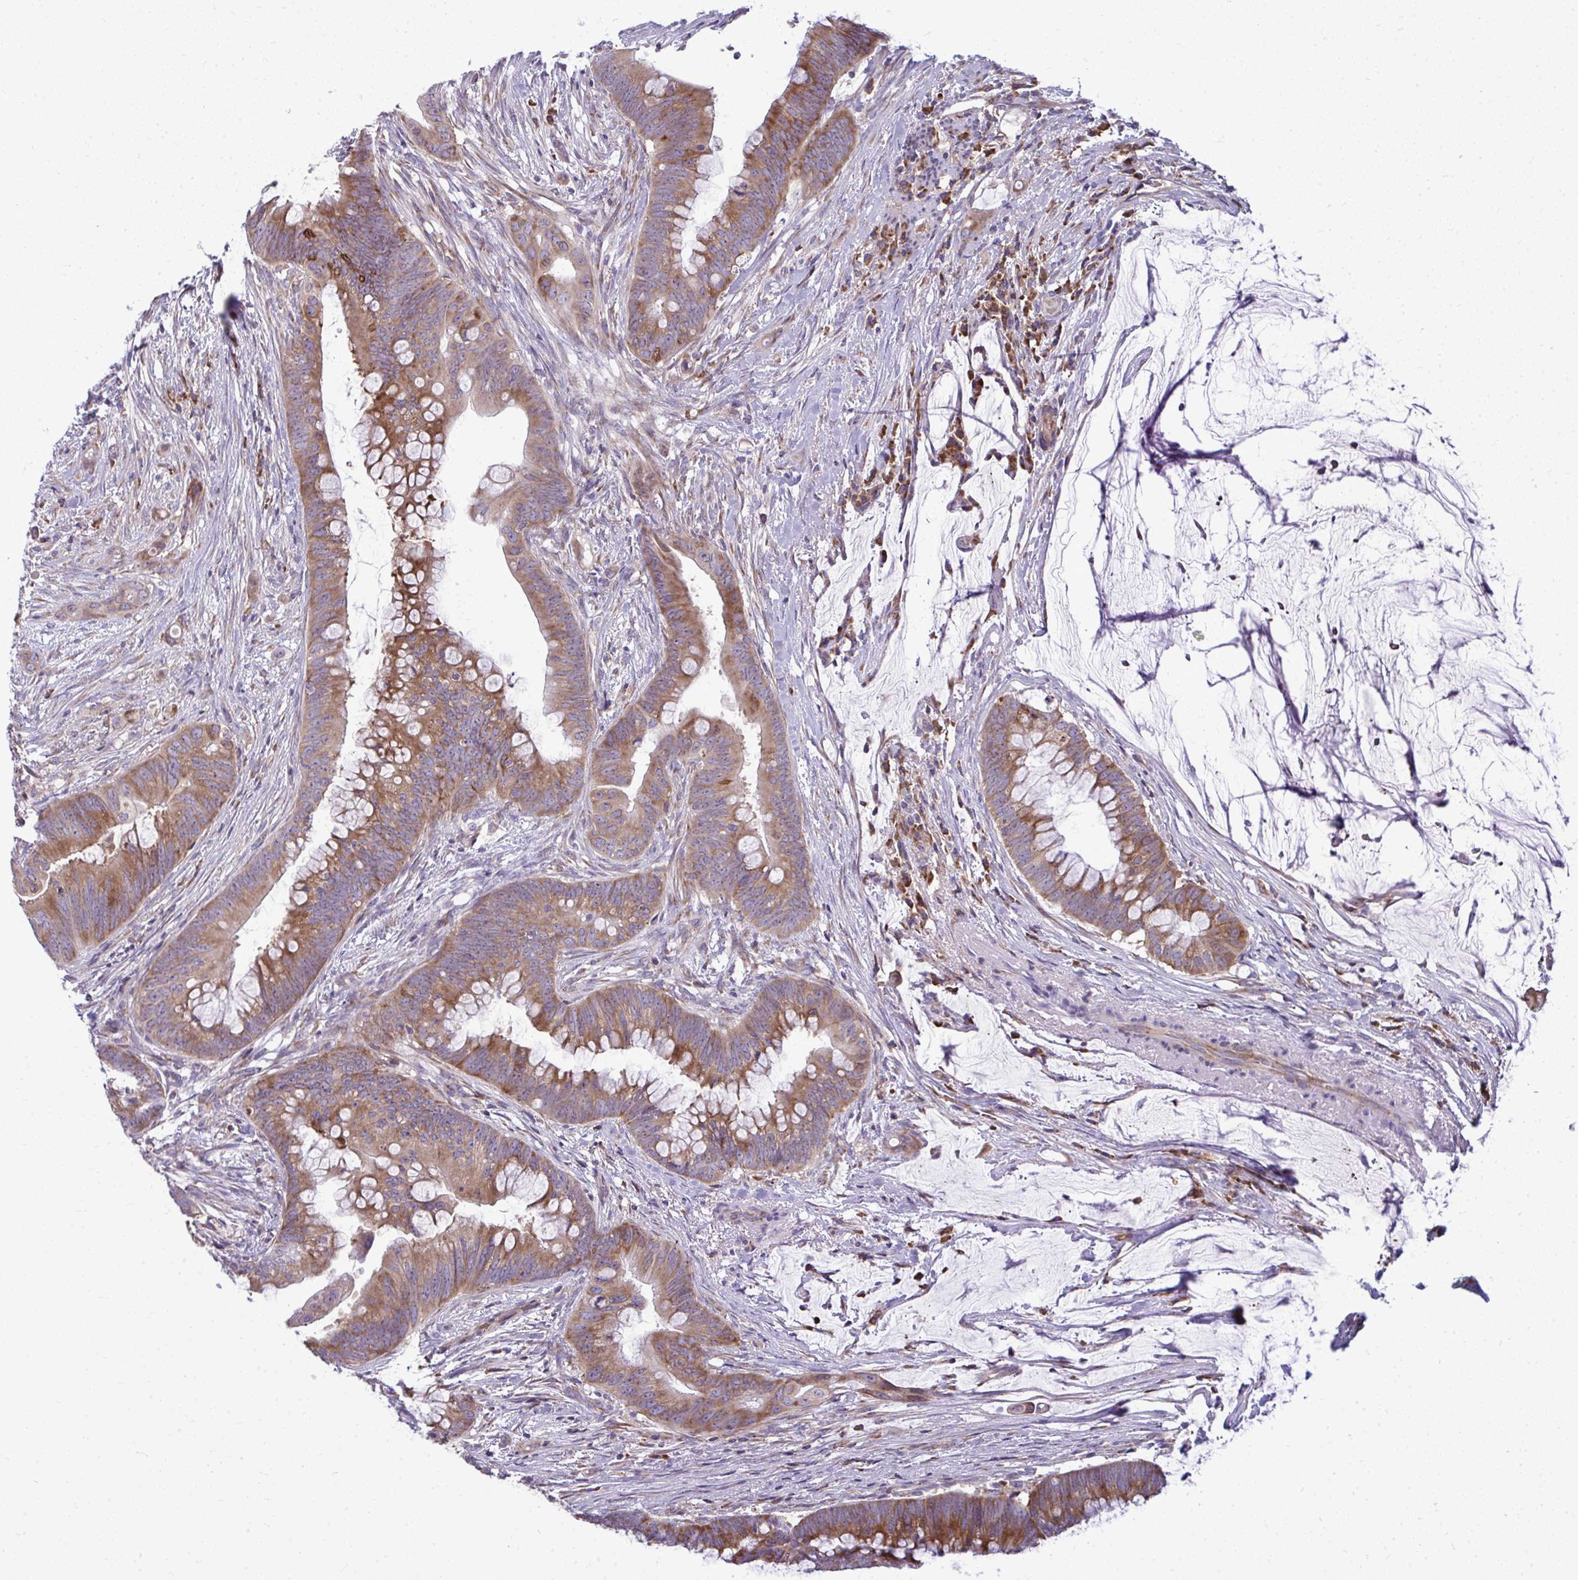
{"staining": {"intensity": "moderate", "quantity": ">75%", "location": "cytoplasmic/membranous"}, "tissue": "colorectal cancer", "cell_type": "Tumor cells", "image_type": "cancer", "snomed": [{"axis": "morphology", "description": "Adenocarcinoma, NOS"}, {"axis": "topography", "description": "Colon"}], "caption": "A high-resolution photomicrograph shows IHC staining of colorectal cancer (adenocarcinoma), which reveals moderate cytoplasmic/membranous staining in approximately >75% of tumor cells.", "gene": "GFPT2", "patient": {"sex": "male", "age": 62}}